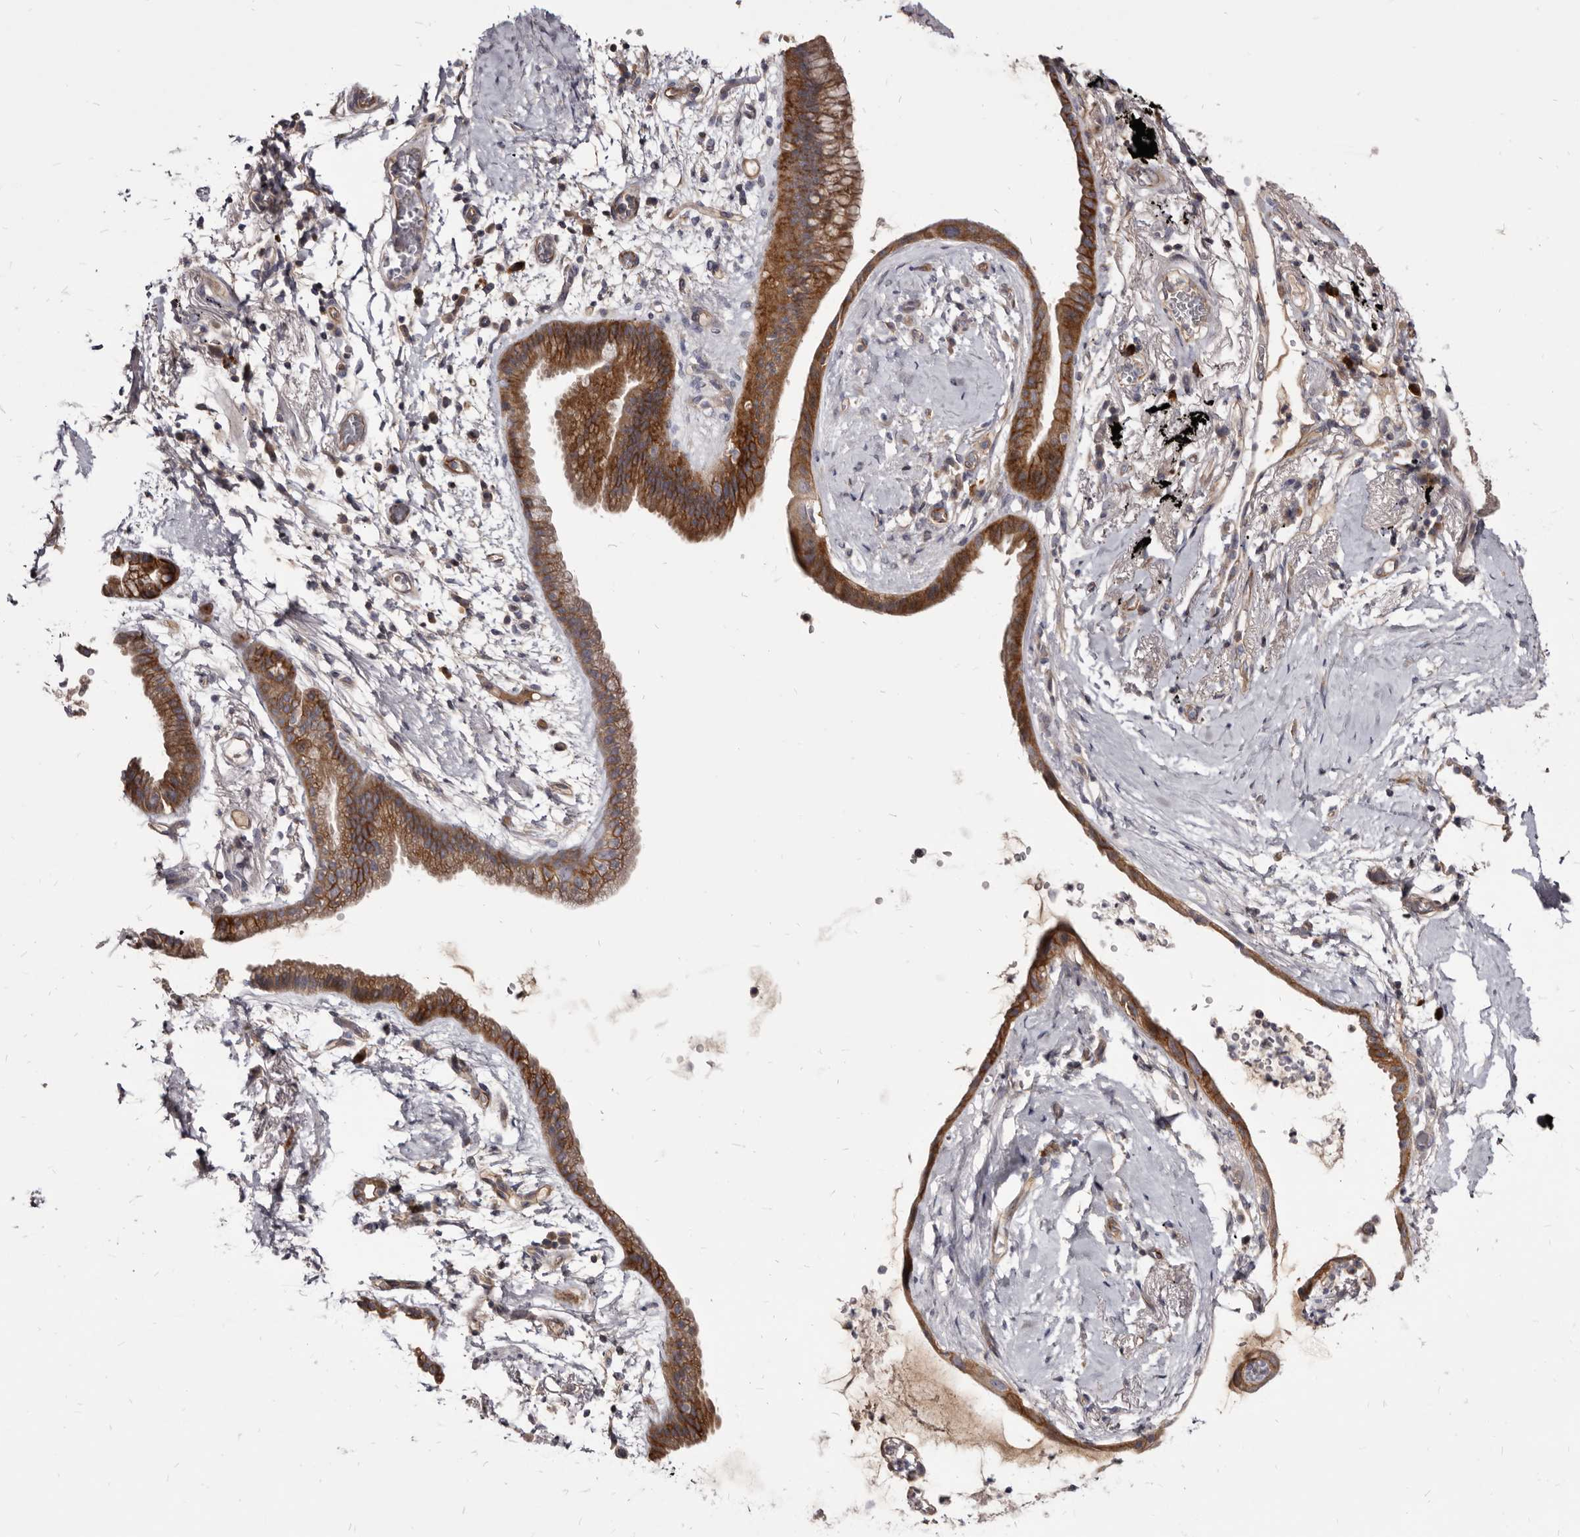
{"staining": {"intensity": "moderate", "quantity": ">75%", "location": "cytoplasmic/membranous"}, "tissue": "lung cancer", "cell_type": "Tumor cells", "image_type": "cancer", "snomed": [{"axis": "morphology", "description": "Adenocarcinoma, NOS"}, {"axis": "topography", "description": "Lung"}], "caption": "Immunohistochemical staining of human lung cancer exhibits medium levels of moderate cytoplasmic/membranous staining in about >75% of tumor cells.", "gene": "FAS", "patient": {"sex": "female", "age": 70}}